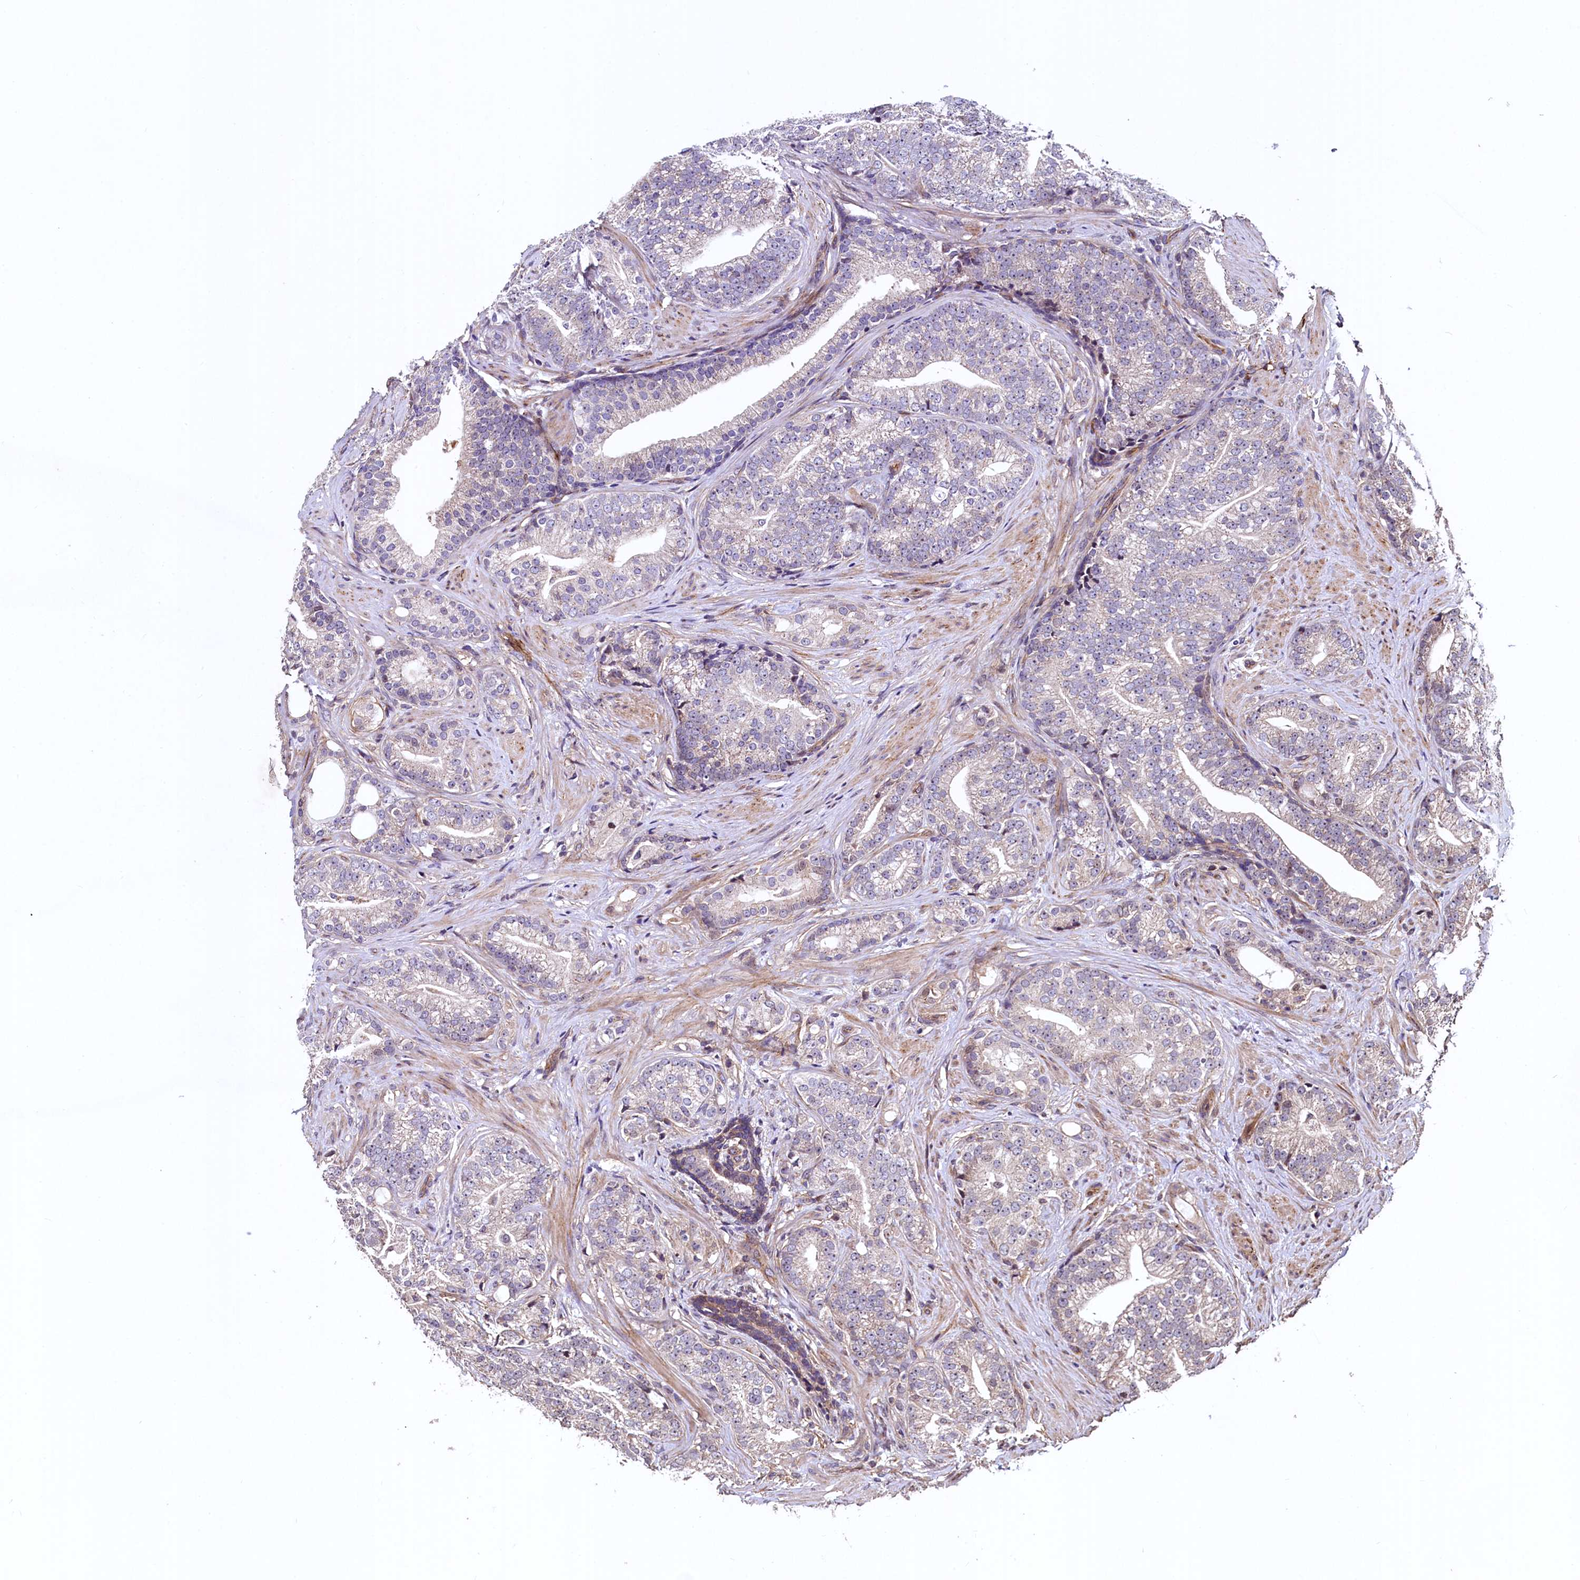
{"staining": {"intensity": "weak", "quantity": "<25%", "location": "cytoplasmic/membranous"}, "tissue": "prostate cancer", "cell_type": "Tumor cells", "image_type": "cancer", "snomed": [{"axis": "morphology", "description": "Adenocarcinoma, Low grade"}, {"axis": "topography", "description": "Prostate"}], "caption": "IHC micrograph of neoplastic tissue: prostate low-grade adenocarcinoma stained with DAB (3,3'-diaminobenzidine) shows no significant protein expression in tumor cells.", "gene": "PALM", "patient": {"sex": "male", "age": 71}}